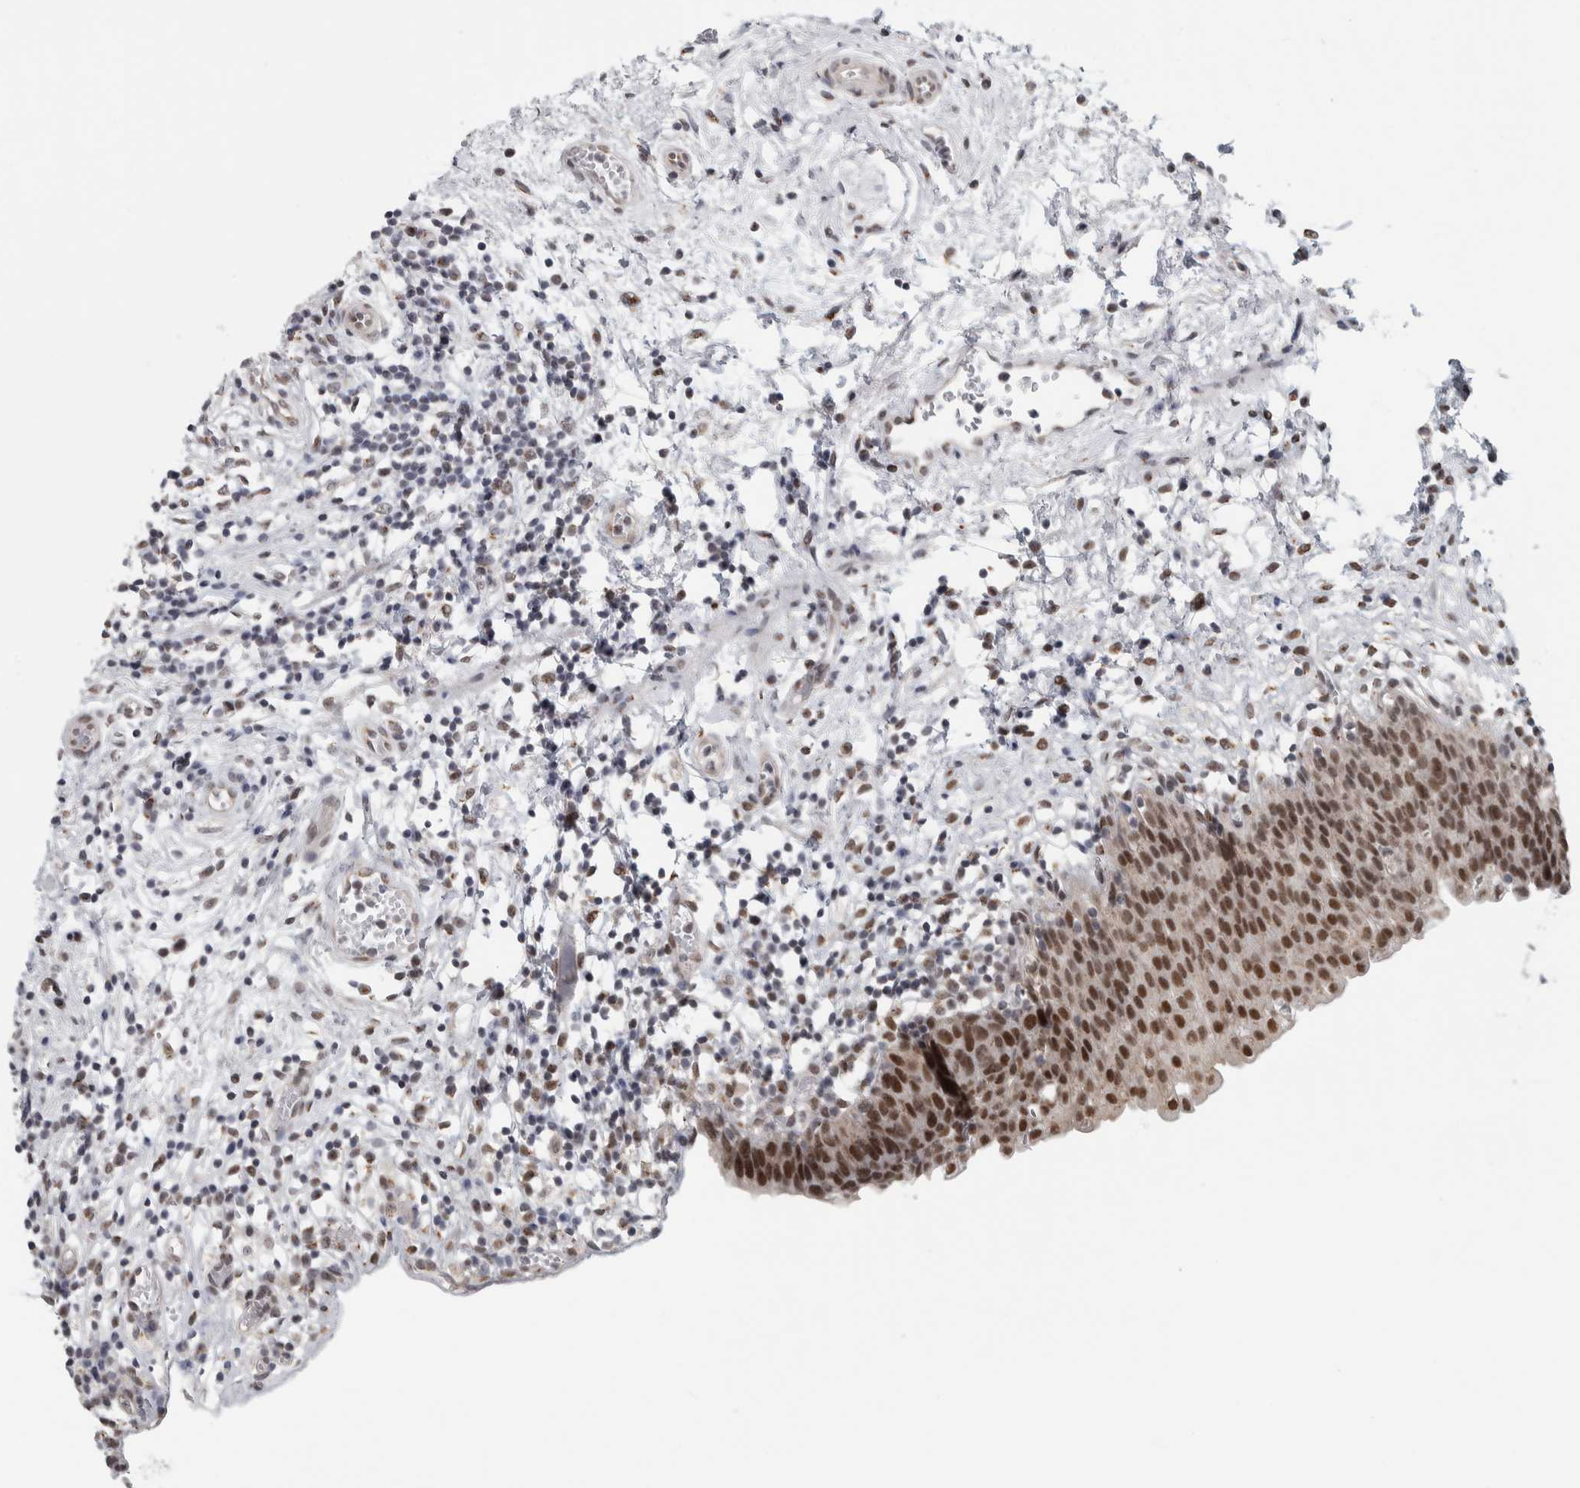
{"staining": {"intensity": "moderate", "quantity": ">75%", "location": "cytoplasmic/membranous,nuclear"}, "tissue": "urinary bladder", "cell_type": "Urothelial cells", "image_type": "normal", "snomed": [{"axis": "morphology", "description": "Normal tissue, NOS"}, {"axis": "topography", "description": "Urinary bladder"}], "caption": "The micrograph reveals immunohistochemical staining of unremarkable urinary bladder. There is moderate cytoplasmic/membranous,nuclear expression is appreciated in about >75% of urothelial cells.", "gene": "ZMYND8", "patient": {"sex": "male", "age": 37}}